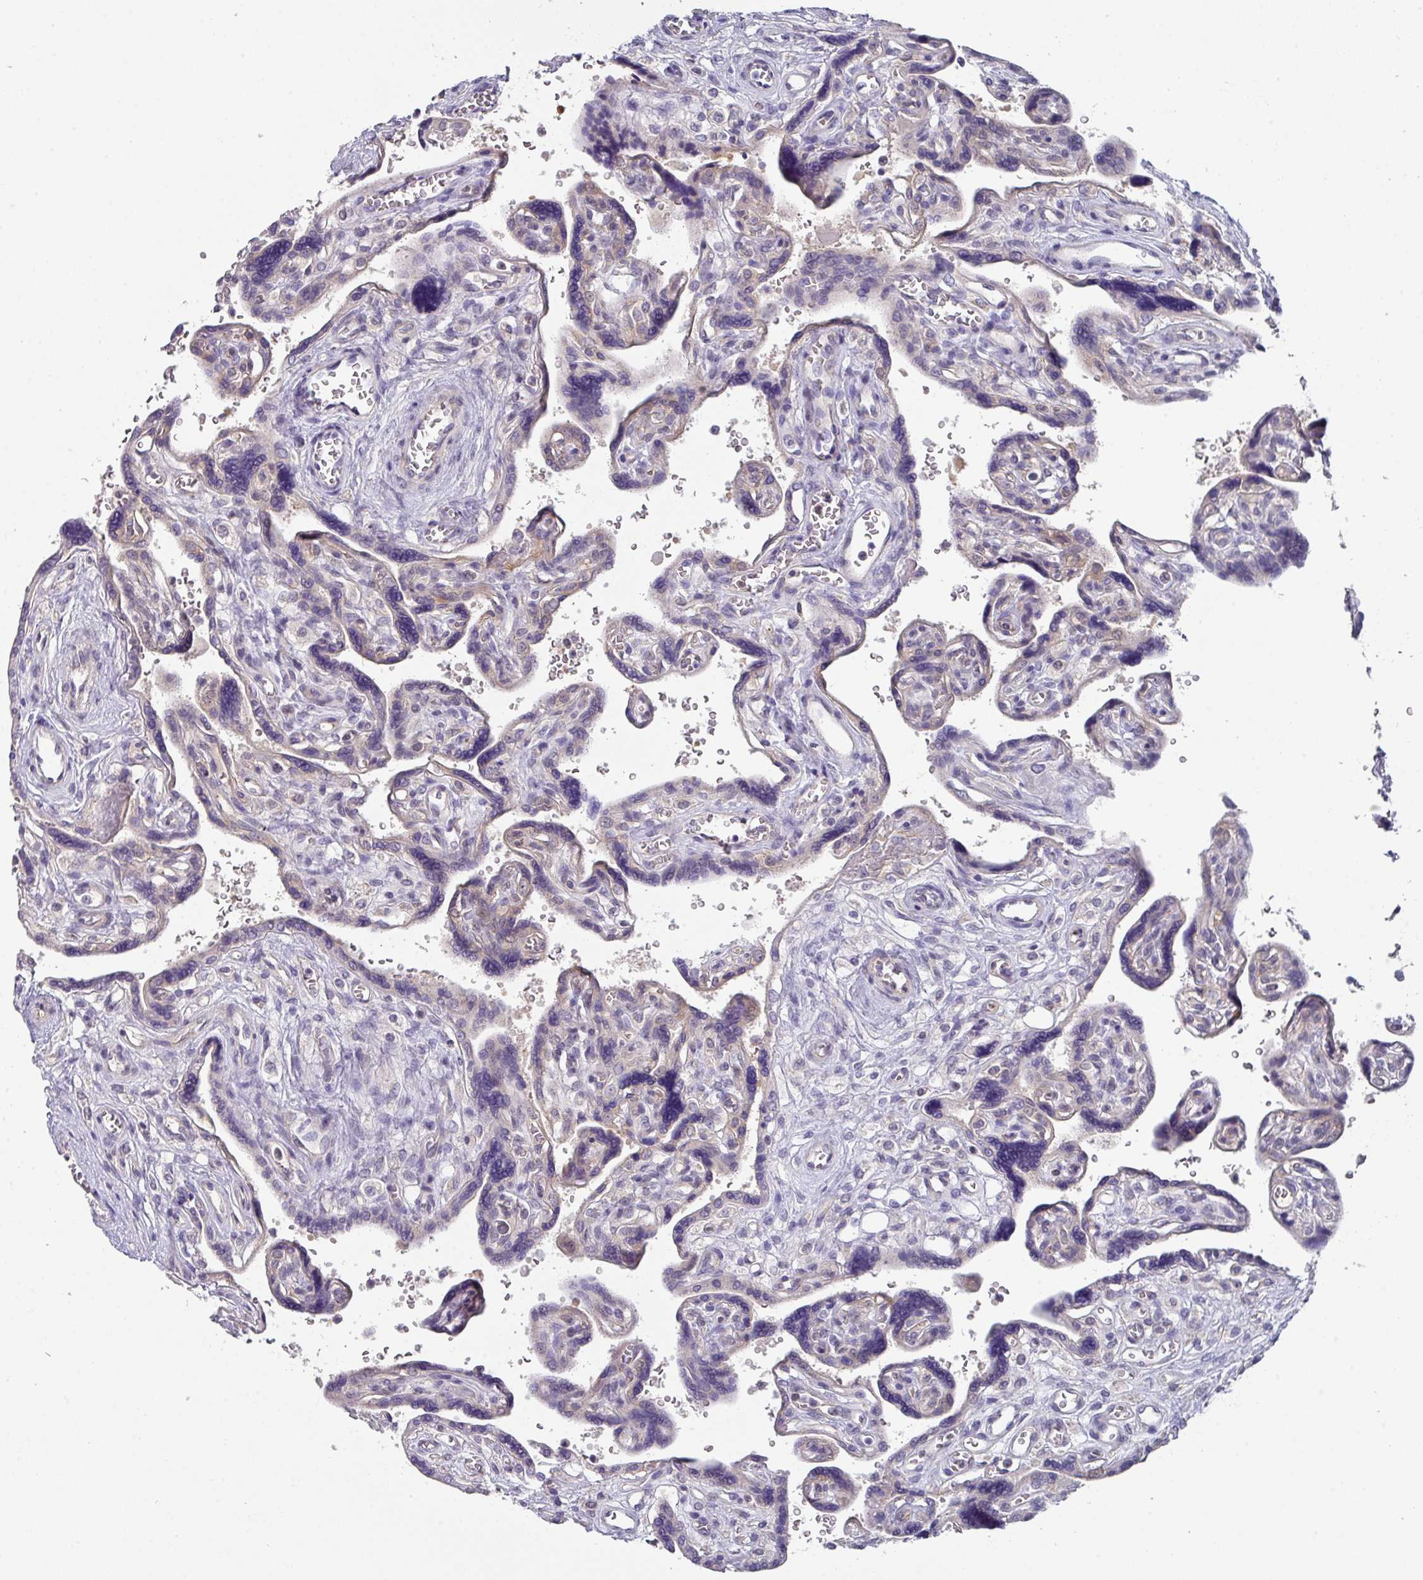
{"staining": {"intensity": "strong", "quantity": ">75%", "location": "cytoplasmic/membranous,nuclear"}, "tissue": "placenta", "cell_type": "Decidual cells", "image_type": "normal", "snomed": [{"axis": "morphology", "description": "Normal tissue, NOS"}, {"axis": "topography", "description": "Placenta"}], "caption": "Immunohistochemical staining of normal placenta demonstrates >75% levels of strong cytoplasmic/membranous,nuclear protein expression in about >75% of decidual cells. (Brightfield microscopy of DAB IHC at high magnification).", "gene": "DCAF12L1", "patient": {"sex": "female", "age": 39}}